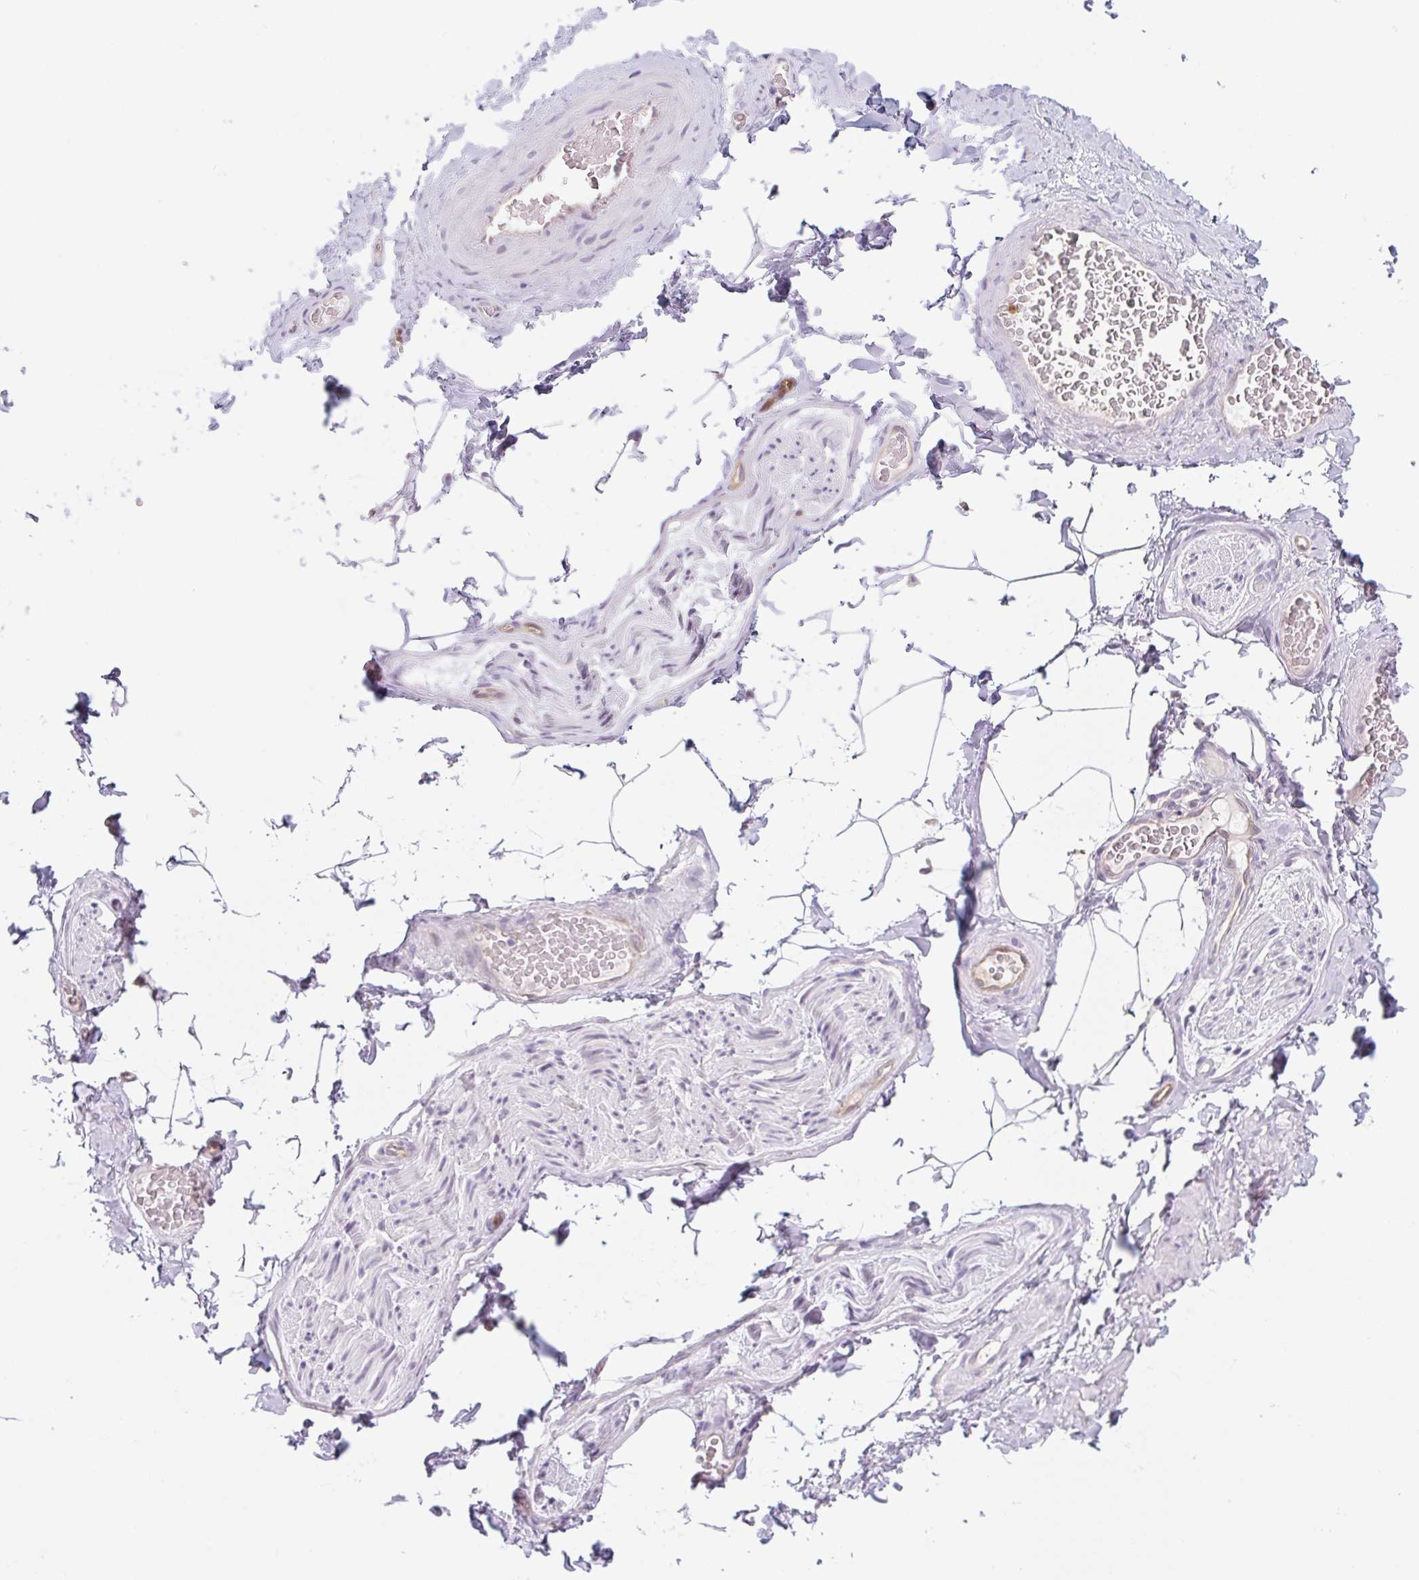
{"staining": {"intensity": "negative", "quantity": "none", "location": "none"}, "tissue": "adipose tissue", "cell_type": "Adipocytes", "image_type": "normal", "snomed": [{"axis": "morphology", "description": "Normal tissue, NOS"}, {"axis": "topography", "description": "Vascular tissue"}, {"axis": "topography", "description": "Peripheral nerve tissue"}], "caption": "Normal adipose tissue was stained to show a protein in brown. There is no significant staining in adipocytes. (DAB (3,3'-diaminobenzidine) IHC with hematoxylin counter stain).", "gene": "OMA1", "patient": {"sex": "male", "age": 41}}